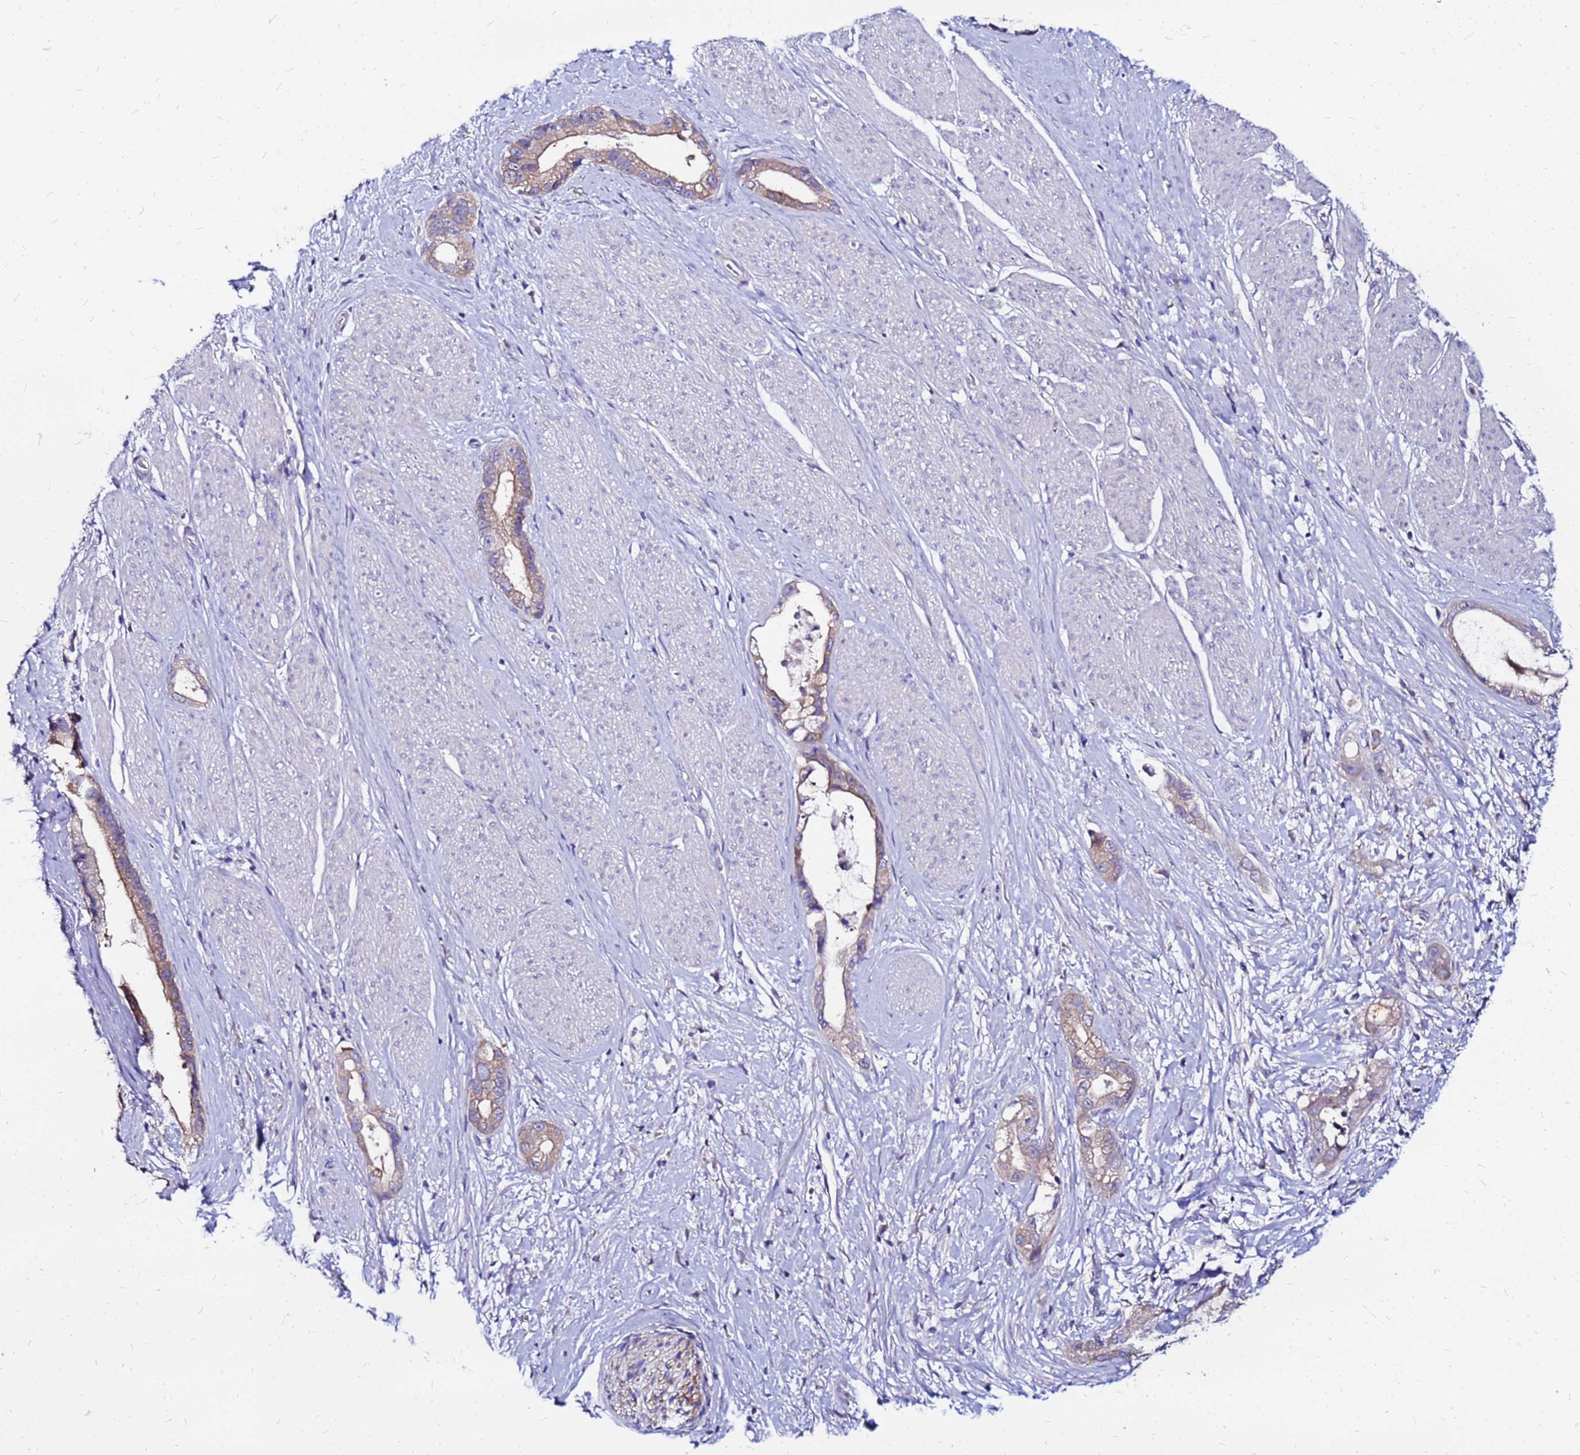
{"staining": {"intensity": "moderate", "quantity": "25%-75%", "location": "cytoplasmic/membranous"}, "tissue": "stomach cancer", "cell_type": "Tumor cells", "image_type": "cancer", "snomed": [{"axis": "morphology", "description": "Adenocarcinoma, NOS"}, {"axis": "topography", "description": "Stomach"}], "caption": "Immunohistochemical staining of human stomach cancer reveals medium levels of moderate cytoplasmic/membranous staining in about 25%-75% of tumor cells. Immunohistochemistry stains the protein in brown and the nuclei are stained blue.", "gene": "ARHGEF5", "patient": {"sex": "male", "age": 55}}